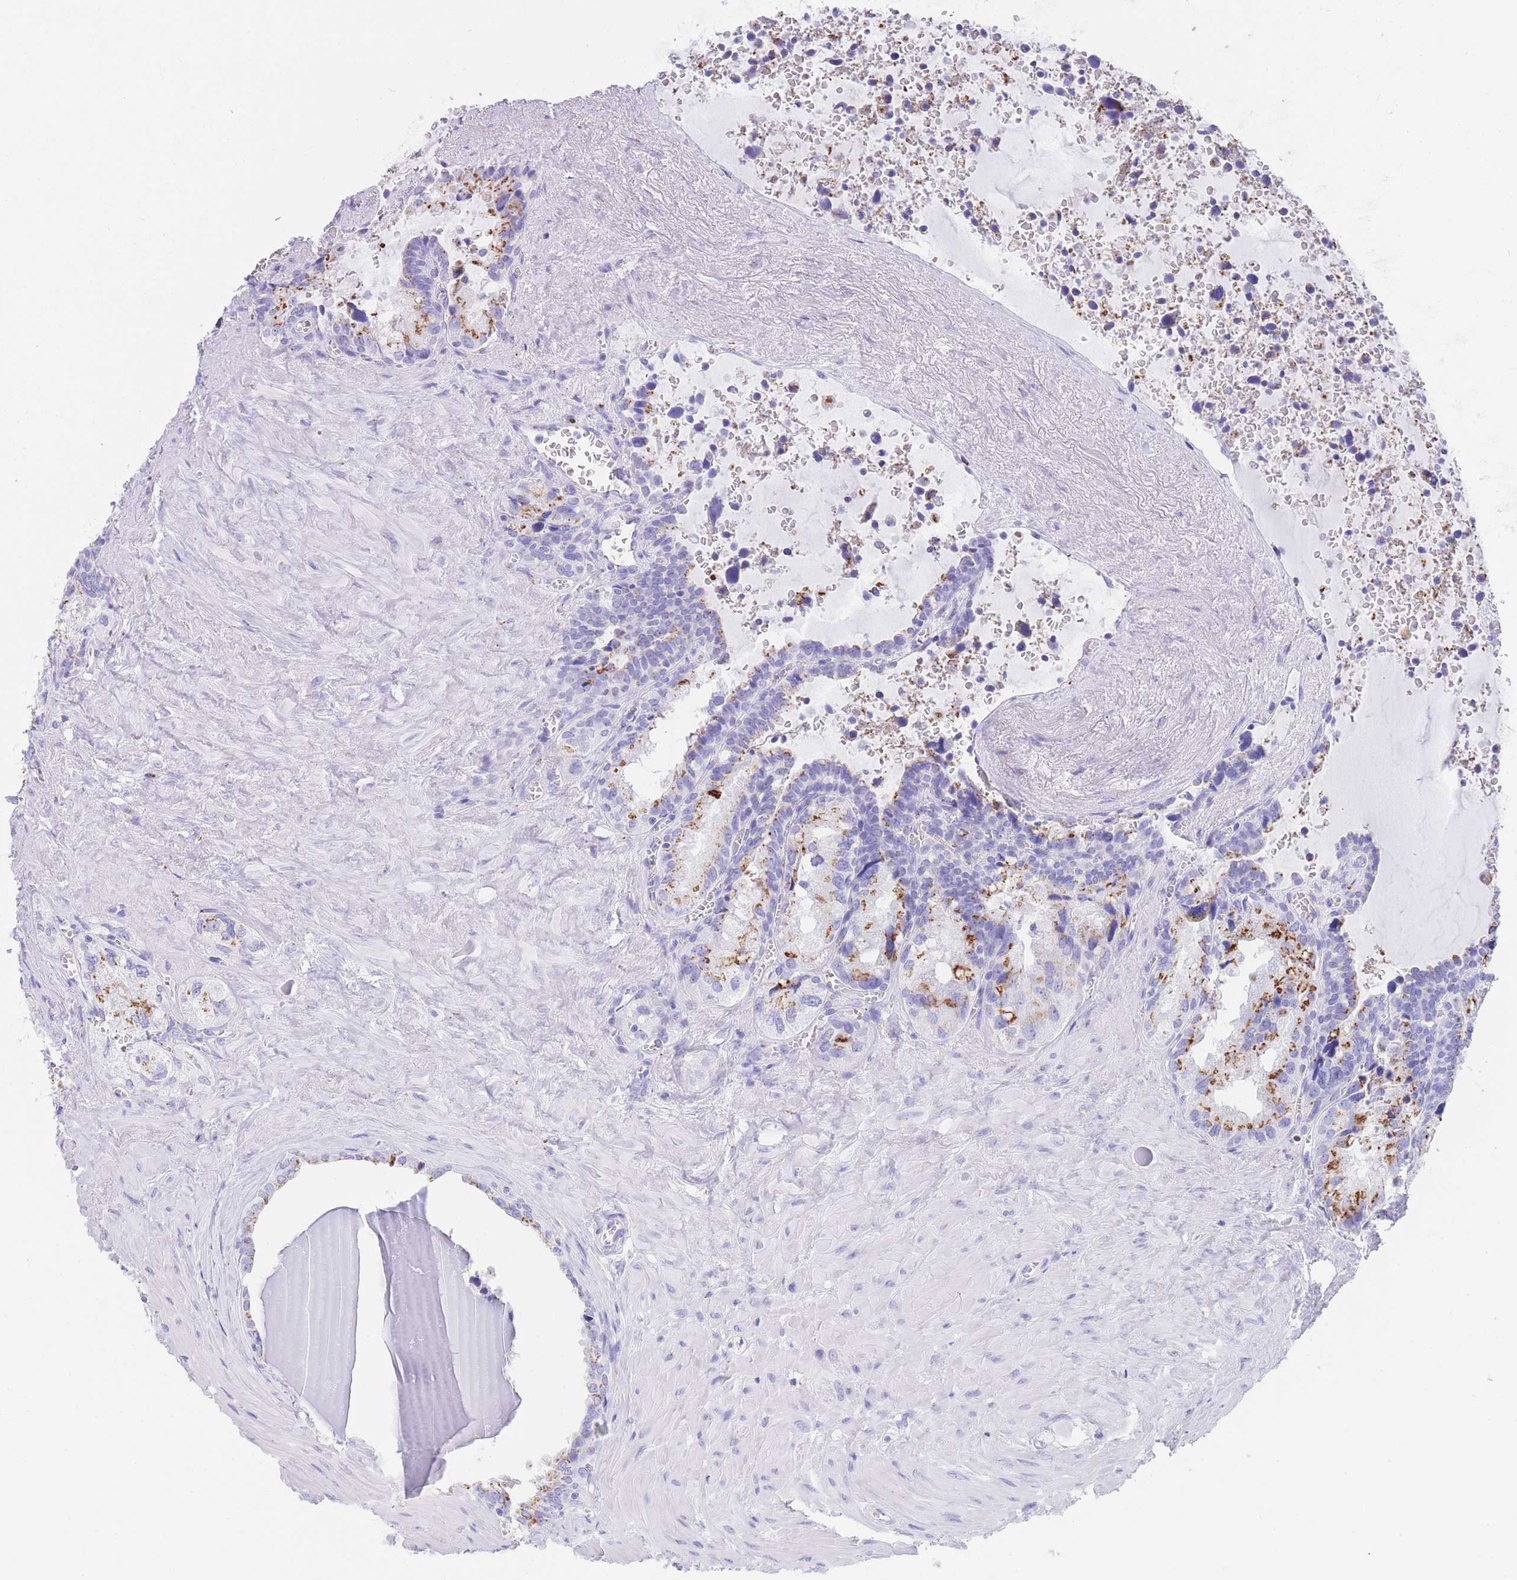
{"staining": {"intensity": "moderate", "quantity": "25%-75%", "location": "cytoplasmic/membranous"}, "tissue": "seminal vesicle", "cell_type": "Glandular cells", "image_type": "normal", "snomed": [{"axis": "morphology", "description": "Normal tissue, NOS"}, {"axis": "topography", "description": "Seminal veicle"}], "caption": "Moderate cytoplasmic/membranous expression for a protein is appreciated in about 25%-75% of glandular cells of normal seminal vesicle using immunohistochemistry.", "gene": "FAM3C", "patient": {"sex": "male", "age": 68}}